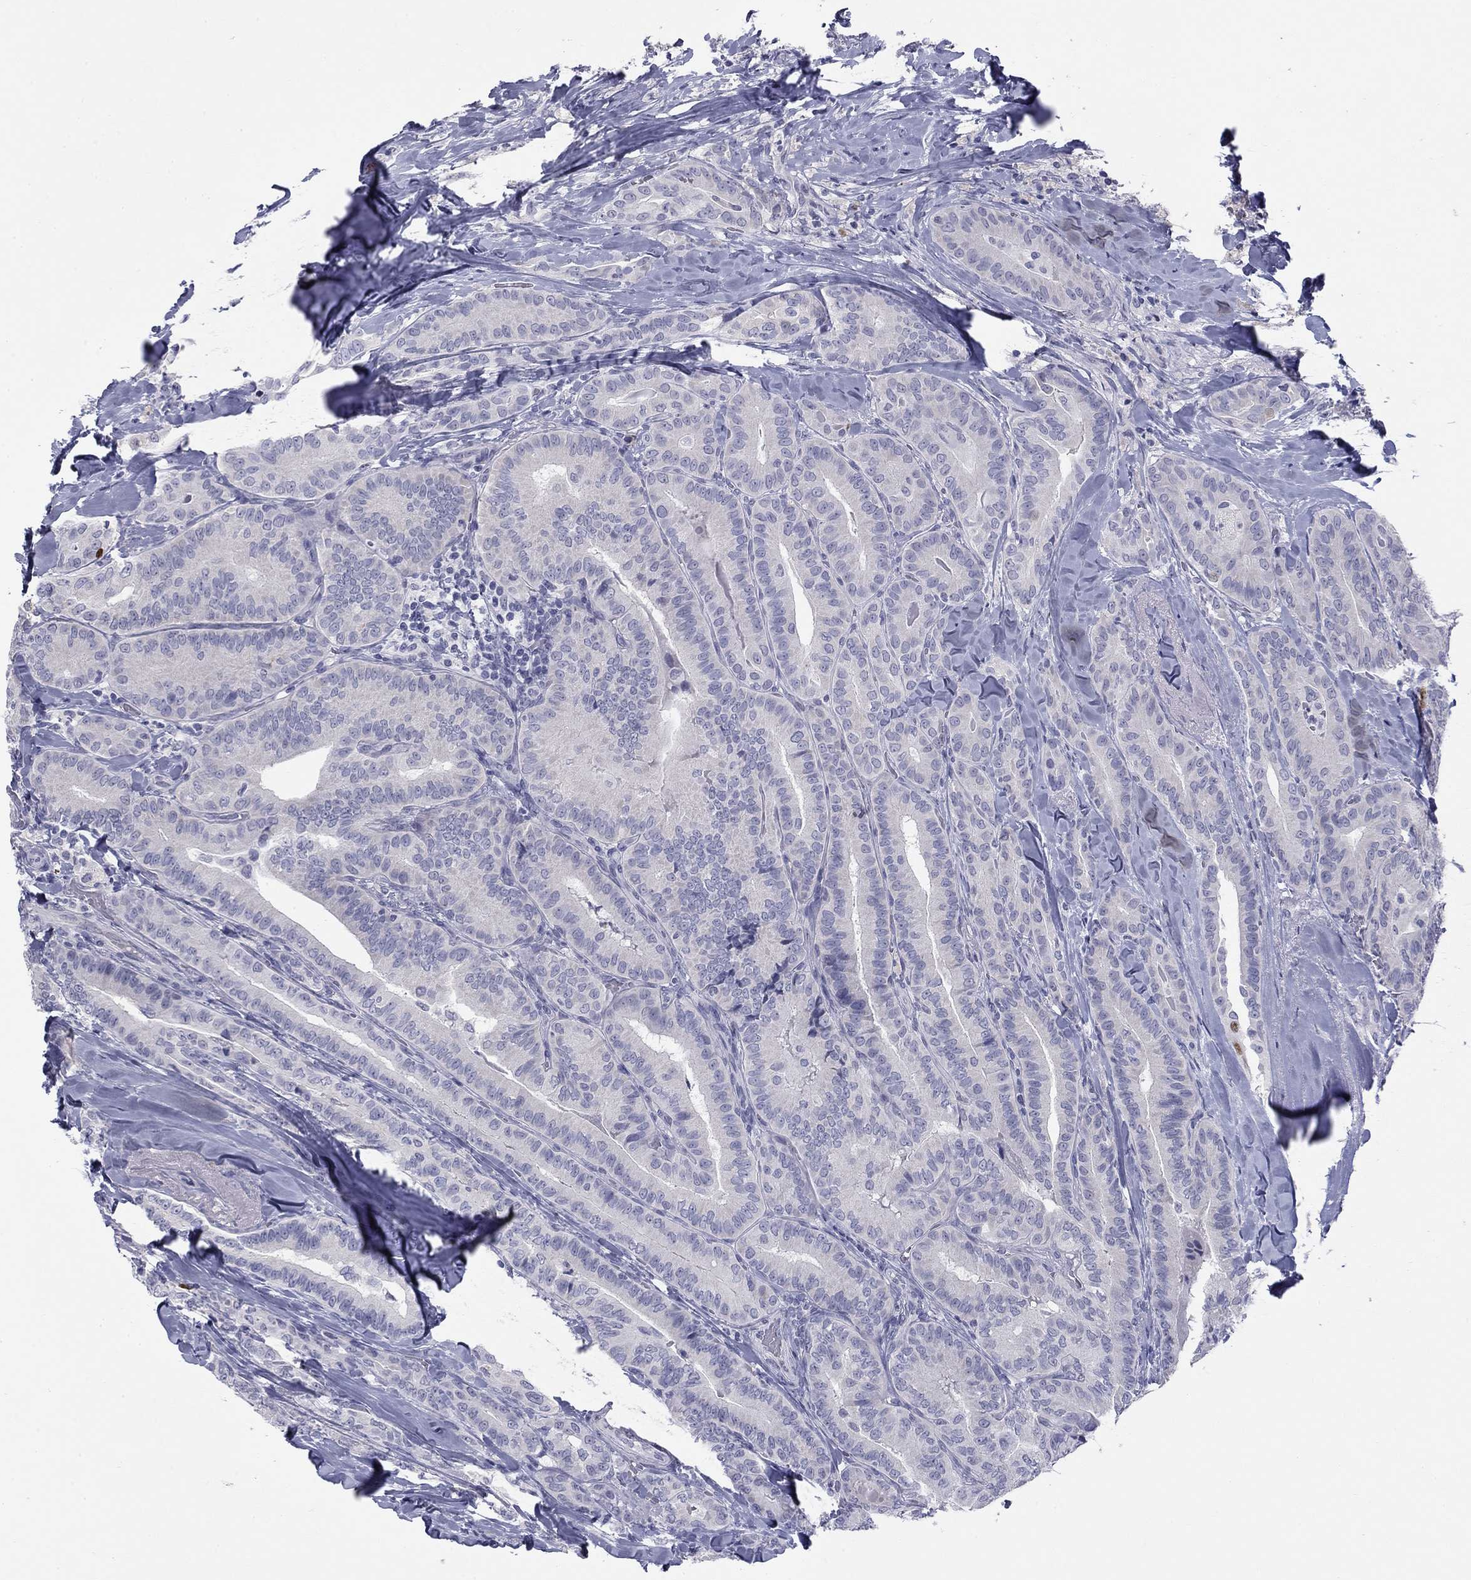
{"staining": {"intensity": "negative", "quantity": "none", "location": "none"}, "tissue": "thyroid cancer", "cell_type": "Tumor cells", "image_type": "cancer", "snomed": [{"axis": "morphology", "description": "Papillary adenocarcinoma, NOS"}, {"axis": "topography", "description": "Thyroid gland"}], "caption": "The immunohistochemistry (IHC) photomicrograph has no significant expression in tumor cells of thyroid papillary adenocarcinoma tissue. Nuclei are stained in blue.", "gene": "TFAP2B", "patient": {"sex": "male", "age": 61}}